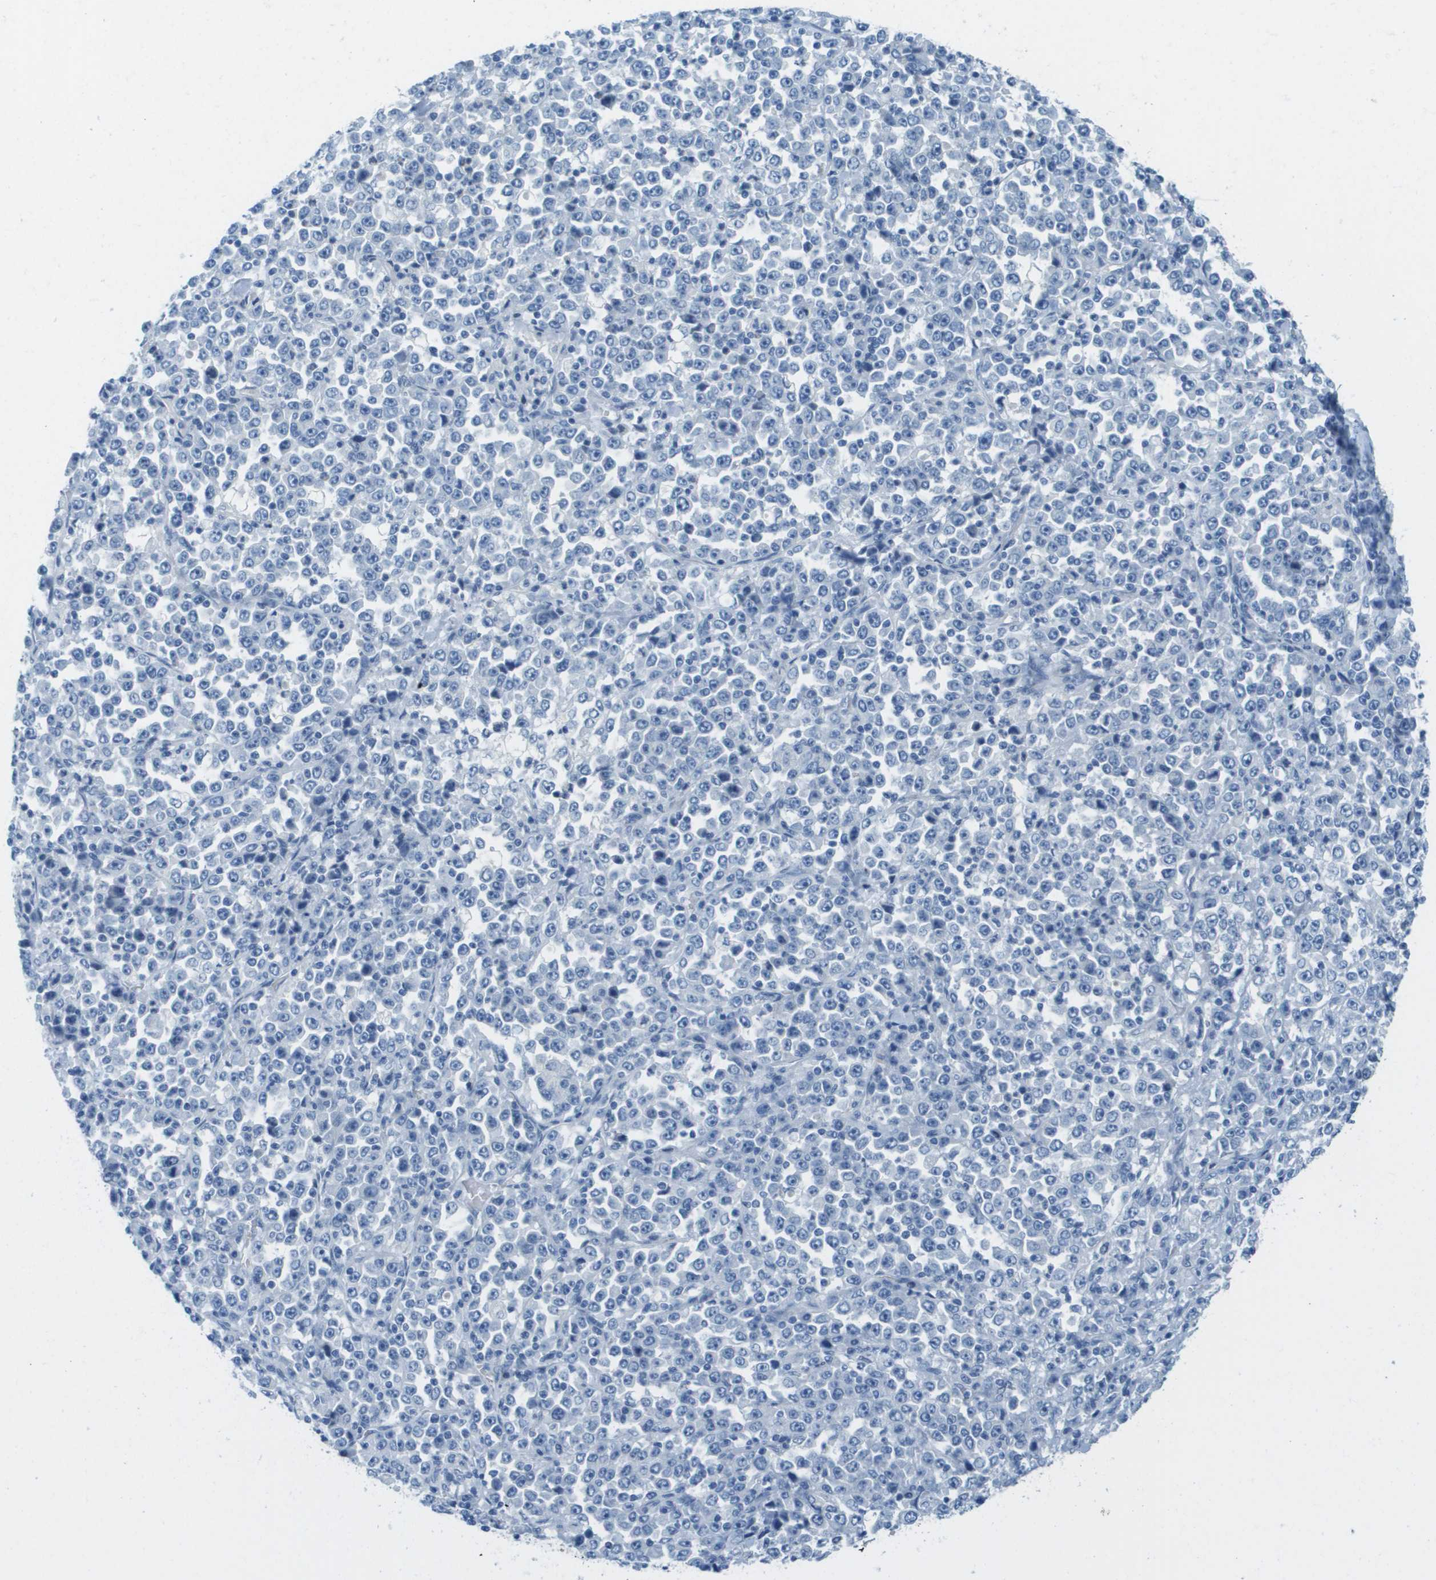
{"staining": {"intensity": "negative", "quantity": "none", "location": "none"}, "tissue": "stomach cancer", "cell_type": "Tumor cells", "image_type": "cancer", "snomed": [{"axis": "morphology", "description": "Normal tissue, NOS"}, {"axis": "morphology", "description": "Adenocarcinoma, NOS"}, {"axis": "topography", "description": "Stomach, upper"}, {"axis": "topography", "description": "Stomach"}], "caption": "Tumor cells show no significant protein positivity in stomach cancer.", "gene": "CDHR2", "patient": {"sex": "male", "age": 59}}